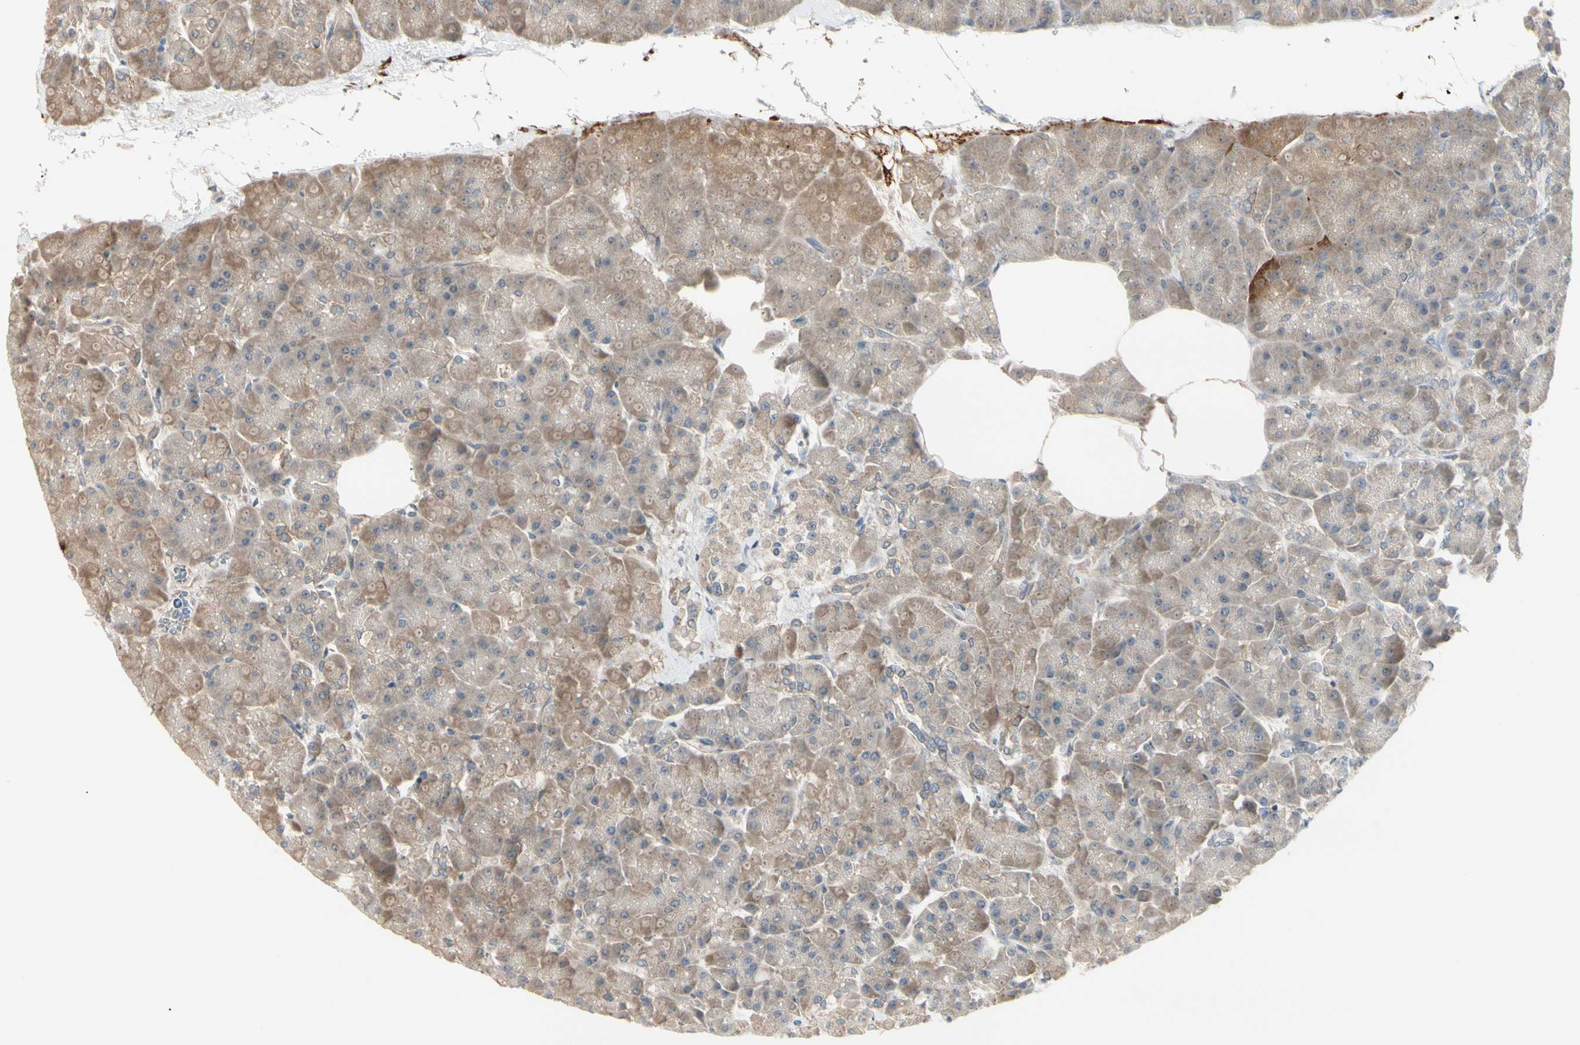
{"staining": {"intensity": "weak", "quantity": ">75%", "location": "cytoplasmic/membranous"}, "tissue": "pancreas", "cell_type": "Exocrine glandular cells", "image_type": "normal", "snomed": [{"axis": "morphology", "description": "Normal tissue, NOS"}, {"axis": "topography", "description": "Pancreas"}], "caption": "Protein expression analysis of unremarkable pancreas exhibits weak cytoplasmic/membranous positivity in approximately >75% of exocrine glandular cells.", "gene": "F2R", "patient": {"sex": "female", "age": 70}}